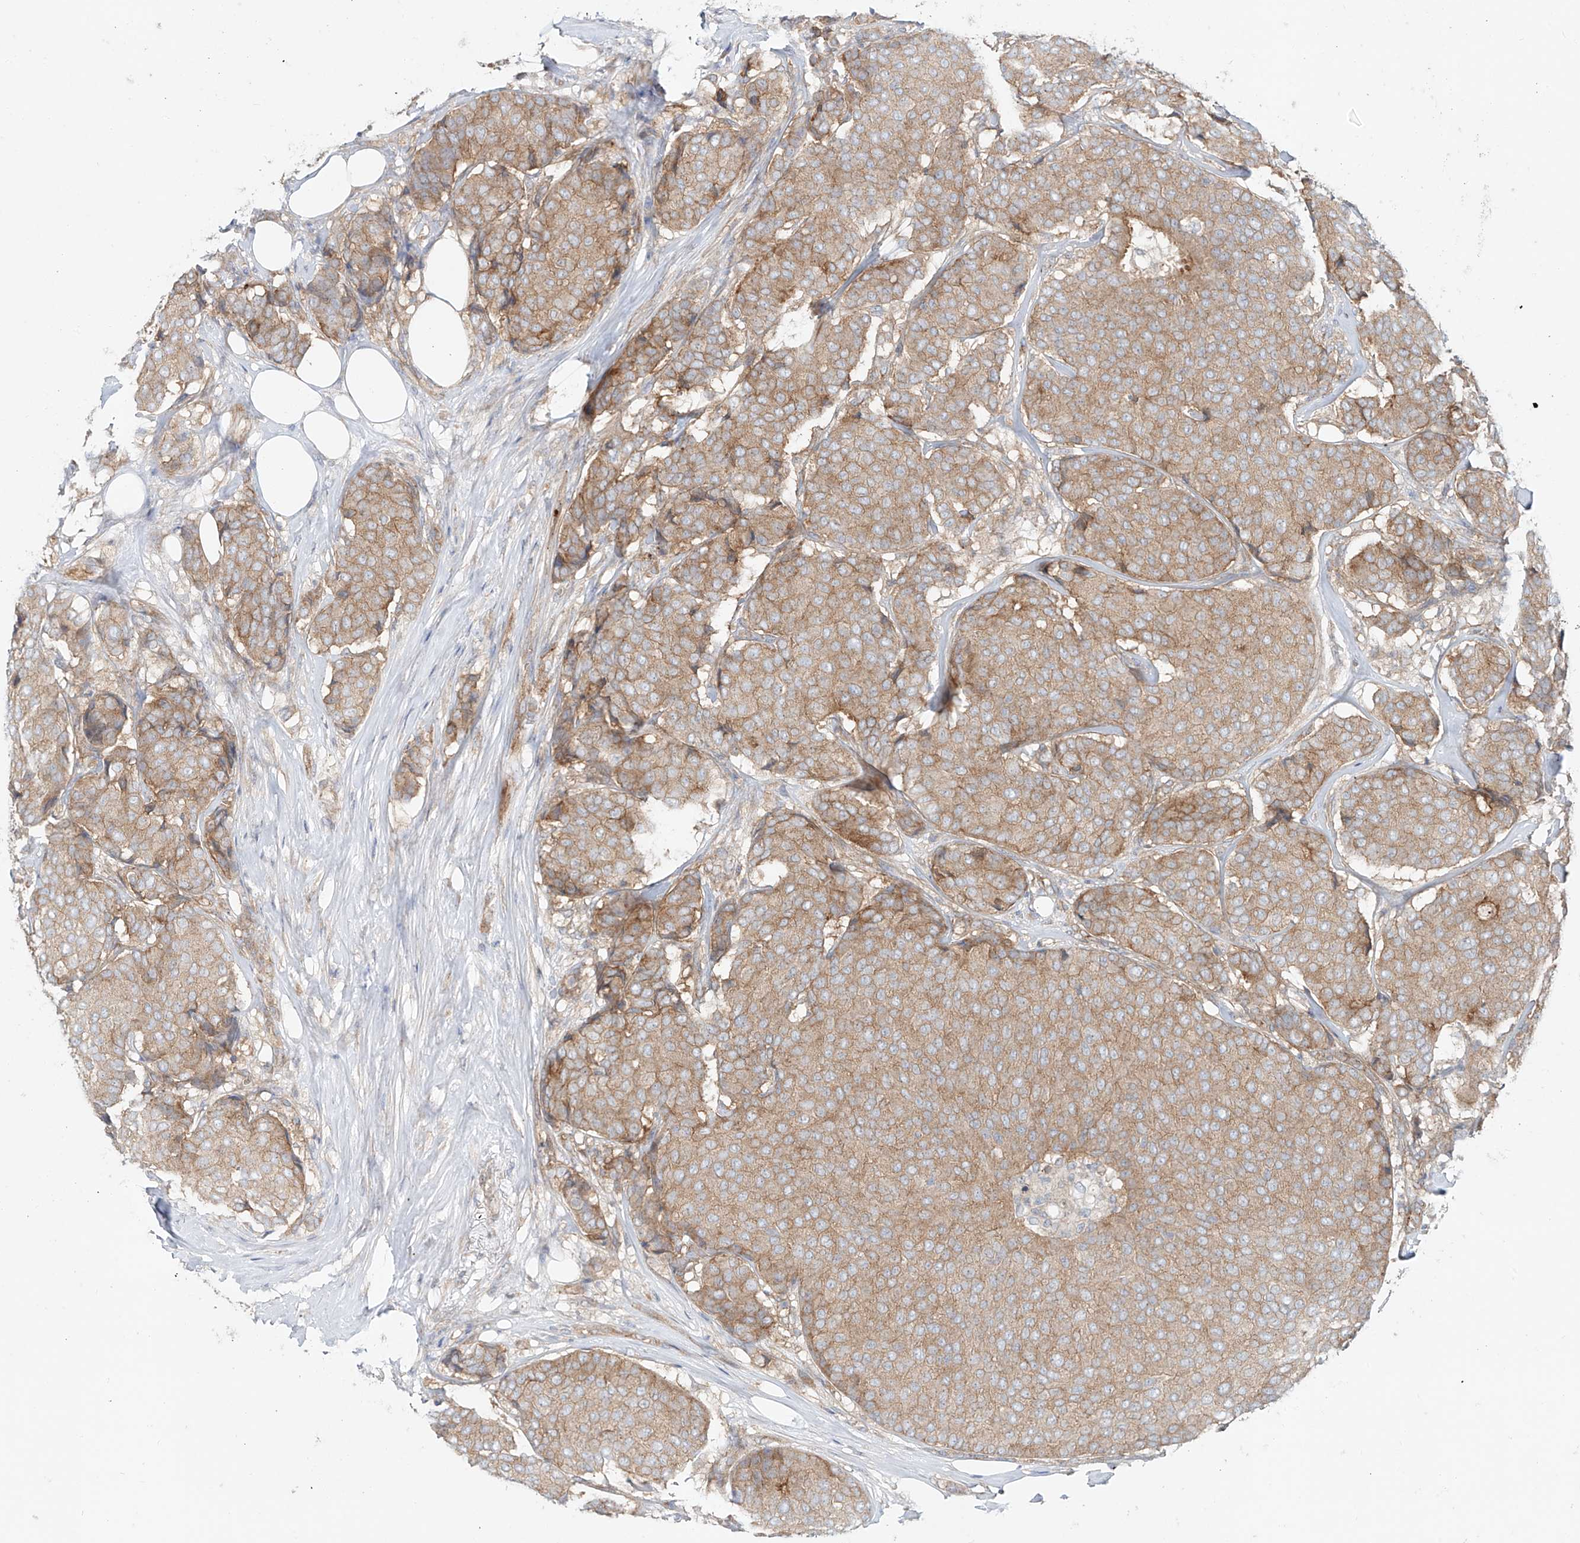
{"staining": {"intensity": "moderate", "quantity": ">75%", "location": "cytoplasmic/membranous"}, "tissue": "breast cancer", "cell_type": "Tumor cells", "image_type": "cancer", "snomed": [{"axis": "morphology", "description": "Duct carcinoma"}, {"axis": "topography", "description": "Breast"}], "caption": "Immunohistochemical staining of breast cancer (infiltrating ductal carcinoma) demonstrates moderate cytoplasmic/membranous protein staining in about >75% of tumor cells.", "gene": "TJAP1", "patient": {"sex": "female", "age": 75}}